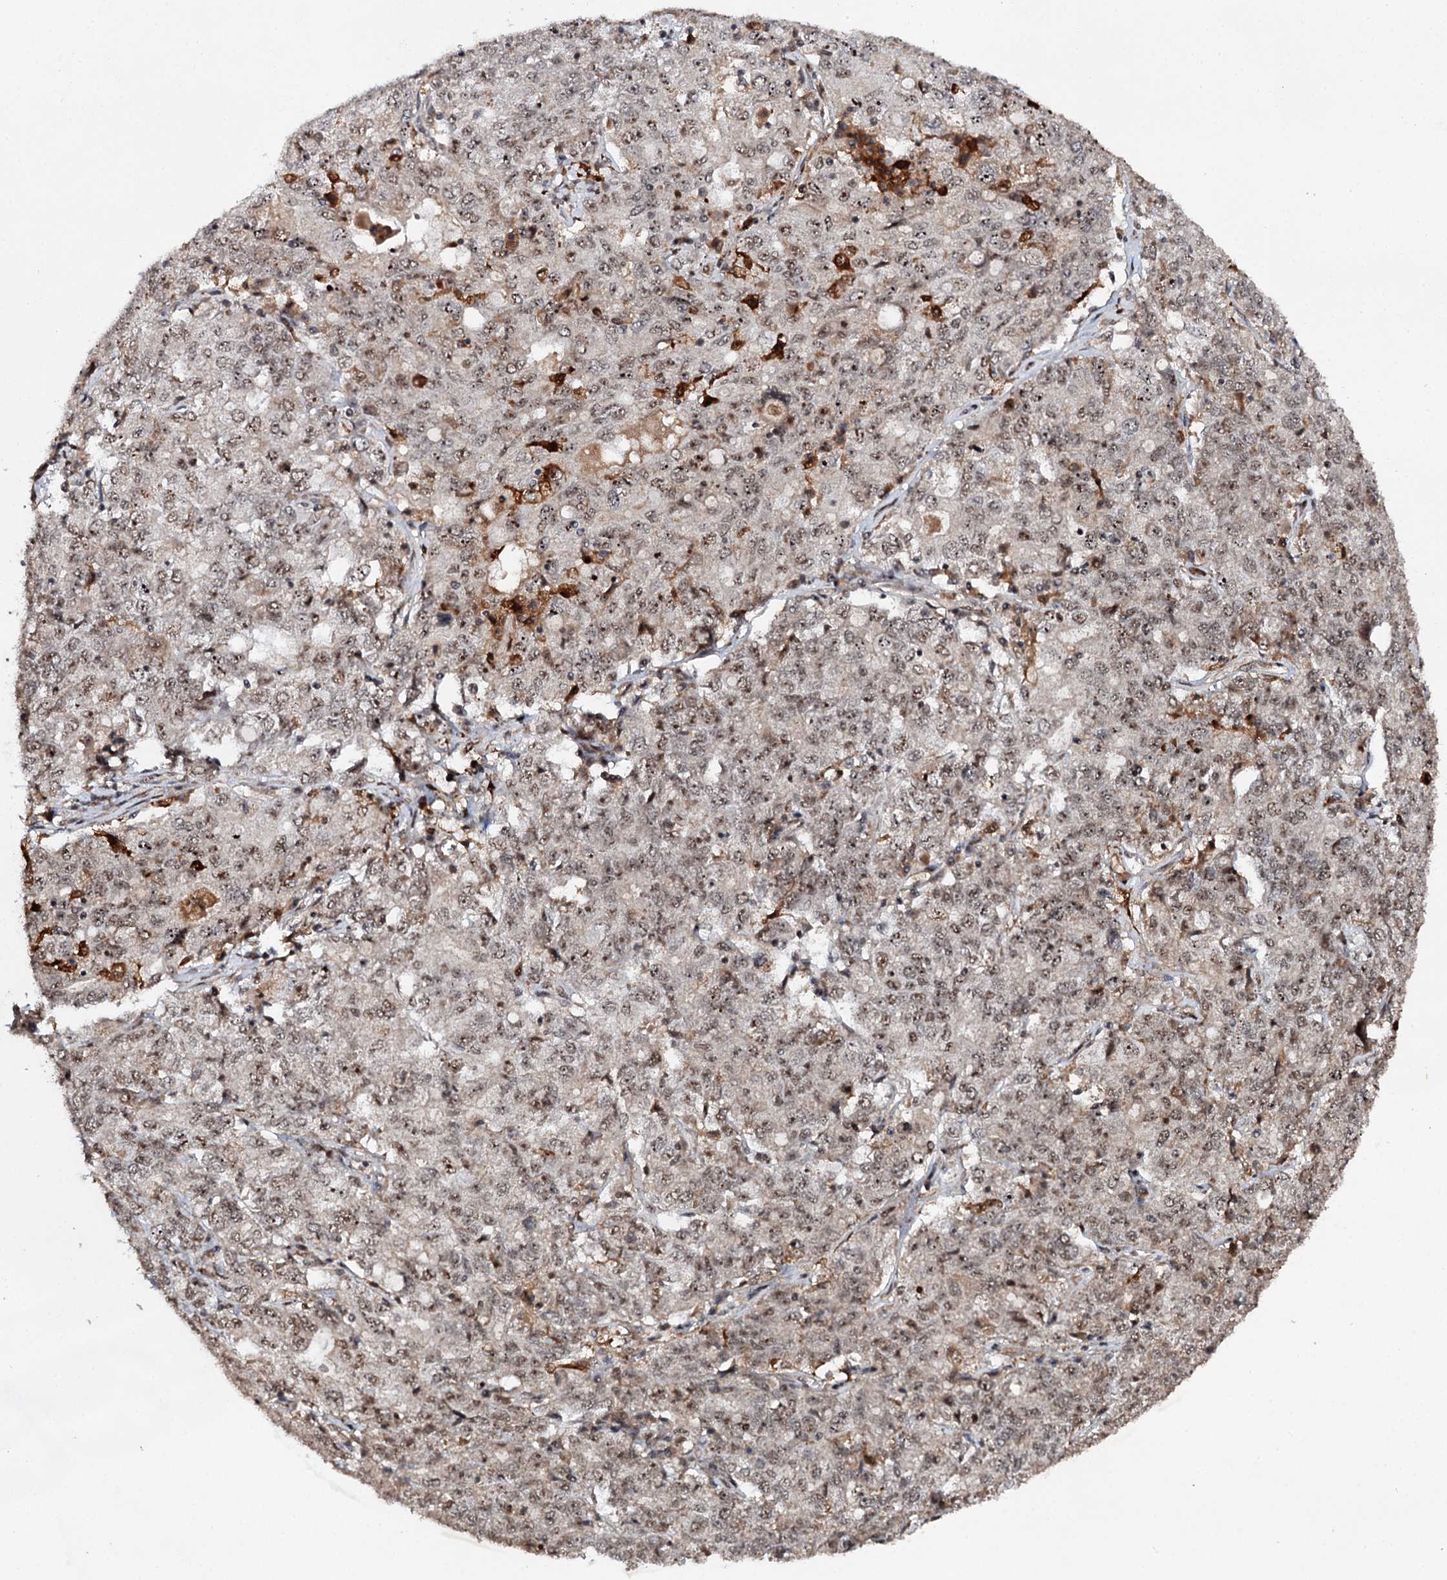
{"staining": {"intensity": "moderate", "quantity": ">75%", "location": "nuclear"}, "tissue": "ovarian cancer", "cell_type": "Tumor cells", "image_type": "cancer", "snomed": [{"axis": "morphology", "description": "Carcinoma, endometroid"}, {"axis": "topography", "description": "Ovary"}], "caption": "This is an image of IHC staining of endometroid carcinoma (ovarian), which shows moderate expression in the nuclear of tumor cells.", "gene": "BUD13", "patient": {"sex": "female", "age": 62}}